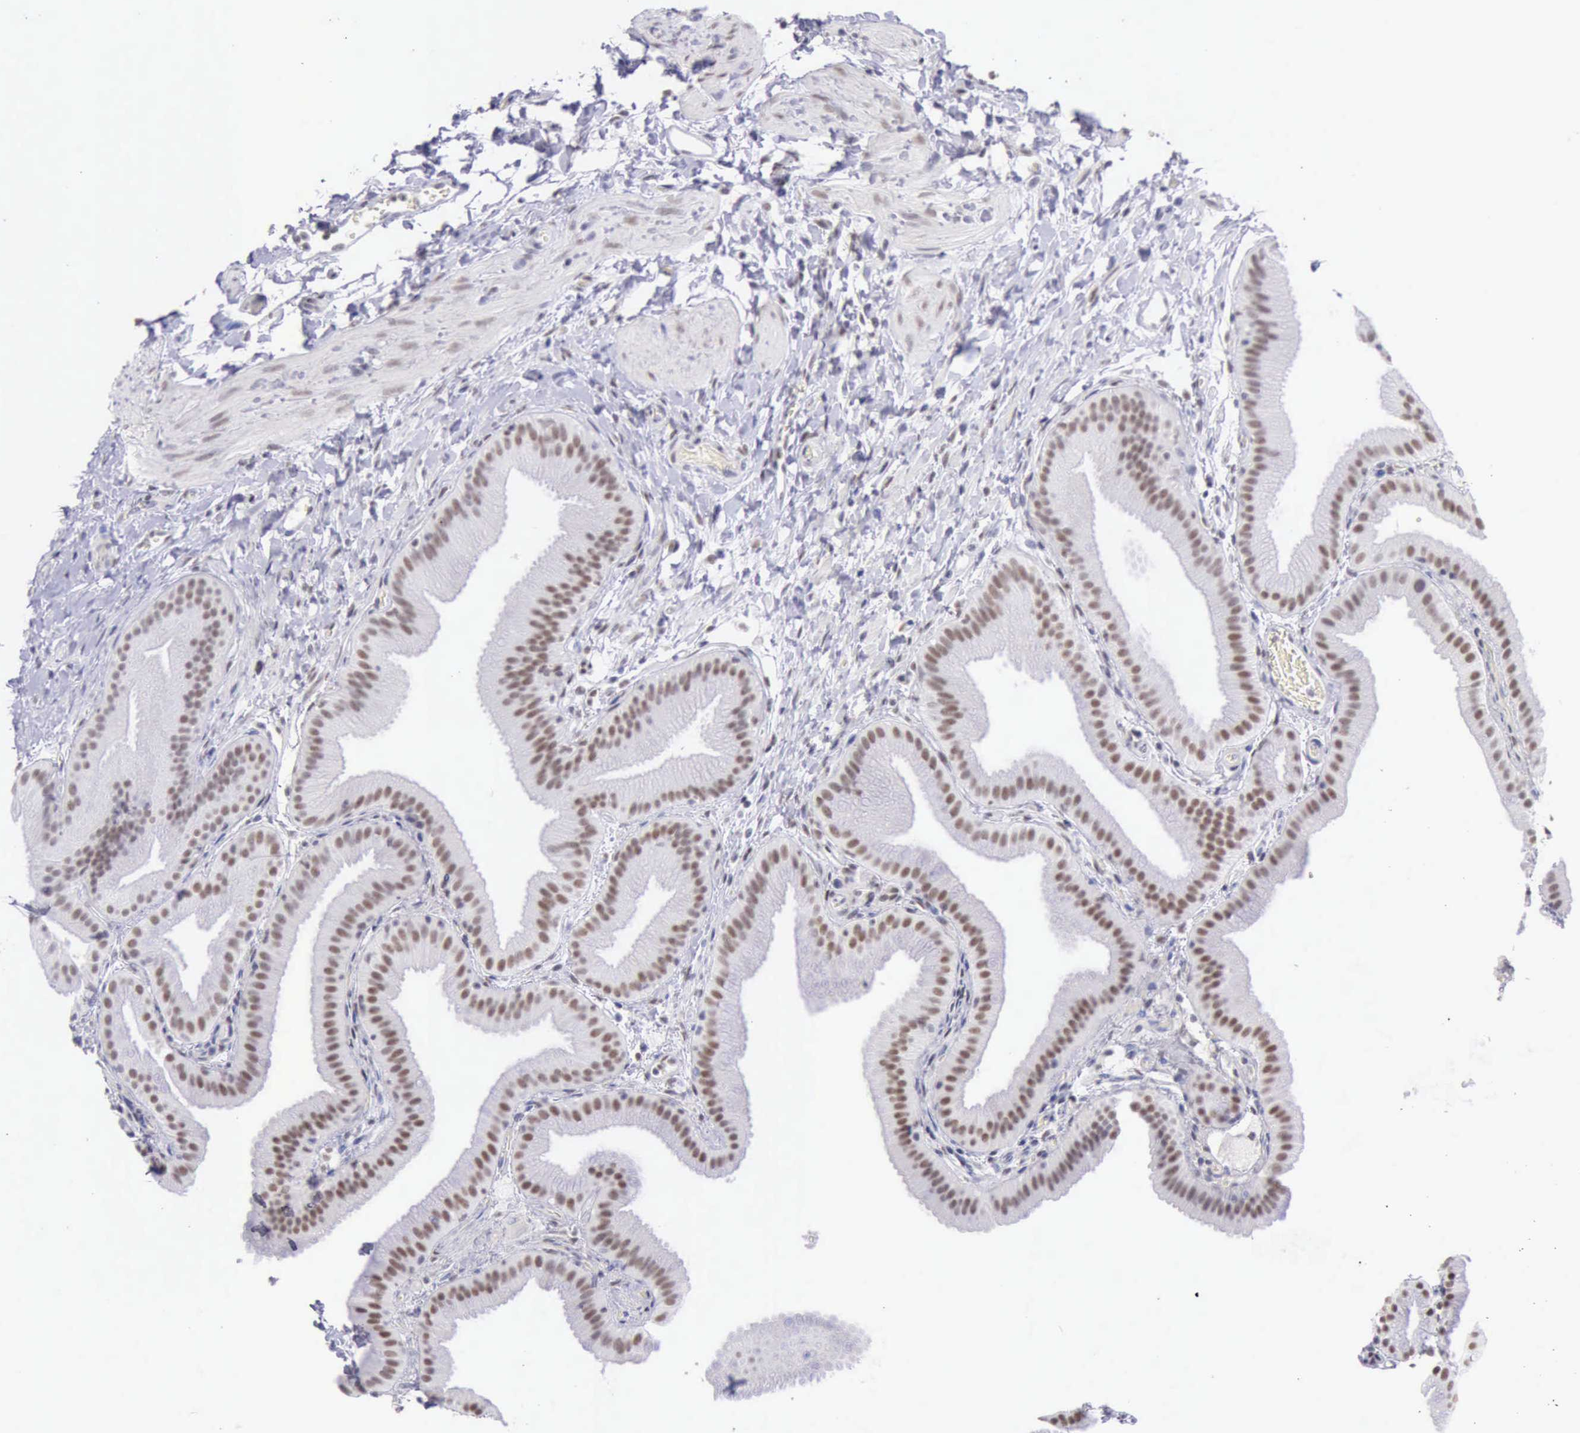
{"staining": {"intensity": "moderate", "quantity": ">75%", "location": "nuclear"}, "tissue": "gallbladder", "cell_type": "Glandular cells", "image_type": "normal", "snomed": [{"axis": "morphology", "description": "Normal tissue, NOS"}, {"axis": "topography", "description": "Gallbladder"}], "caption": "A micrograph of gallbladder stained for a protein exhibits moderate nuclear brown staining in glandular cells.", "gene": "EP300", "patient": {"sex": "female", "age": 63}}